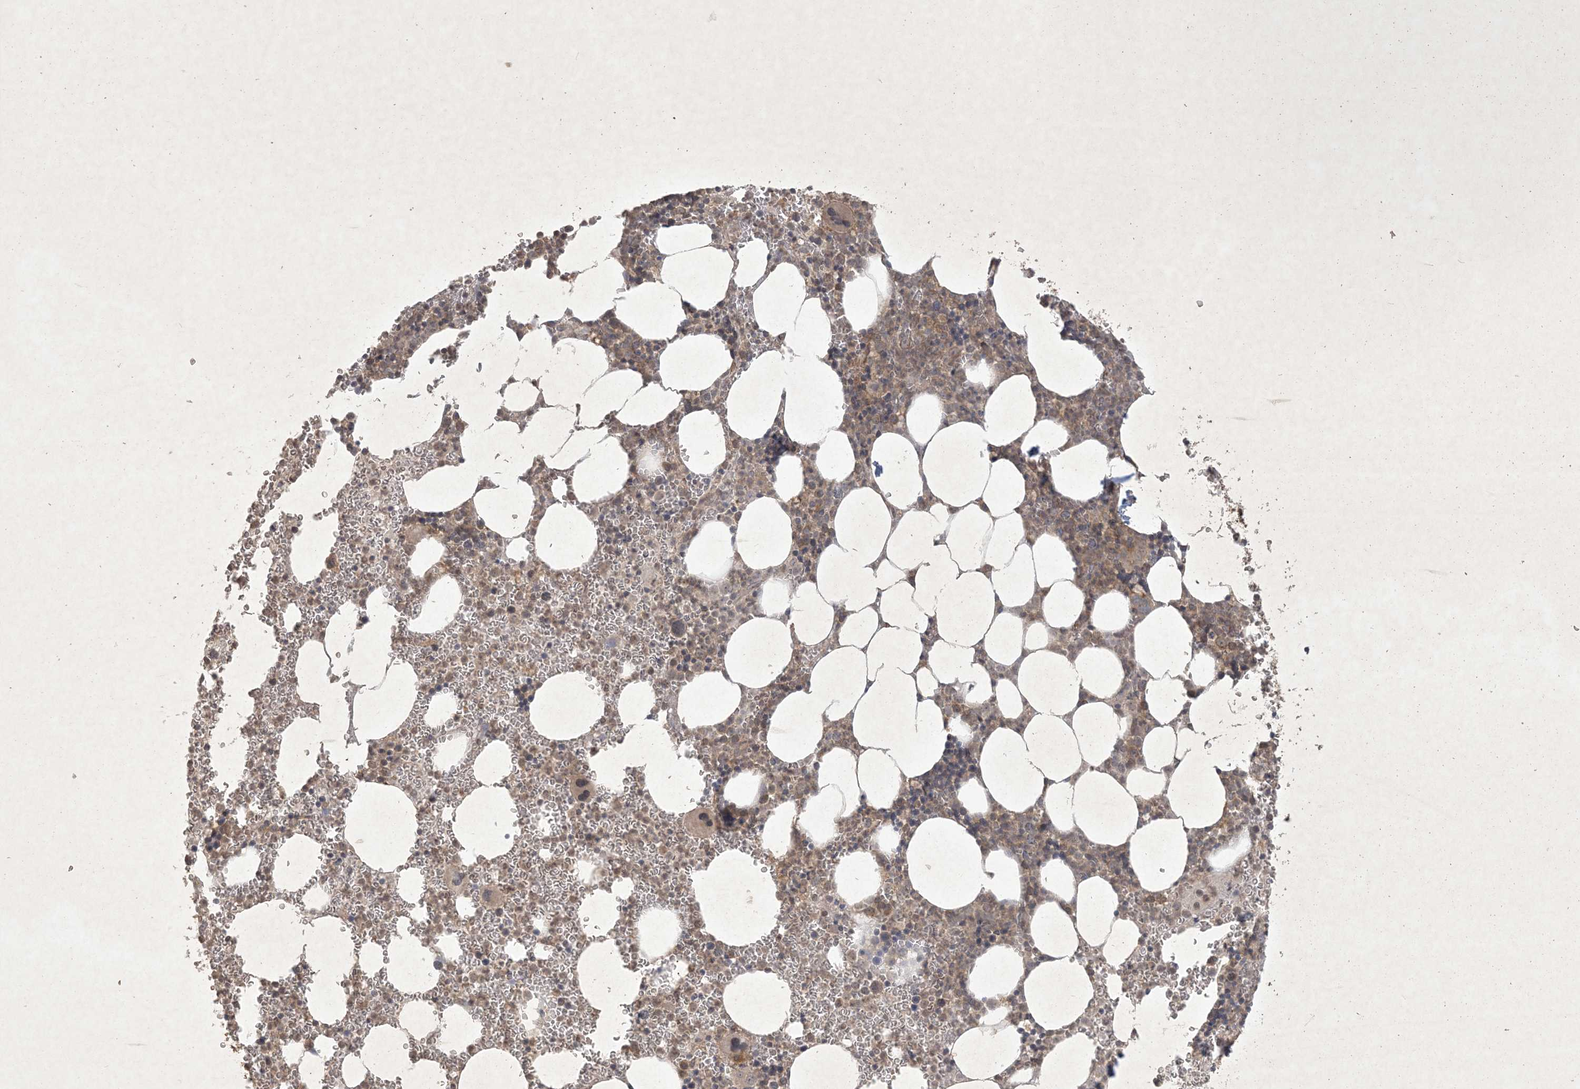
{"staining": {"intensity": "weak", "quantity": "25%-75%", "location": "cytoplasmic/membranous,nuclear"}, "tissue": "bone marrow", "cell_type": "Hematopoietic cells", "image_type": "normal", "snomed": [{"axis": "morphology", "description": "Normal tissue, NOS"}, {"axis": "topography", "description": "Bone marrow"}], "caption": "Protein expression analysis of unremarkable bone marrow exhibits weak cytoplasmic/membranous,nuclear staining in about 25%-75% of hematopoietic cells.", "gene": "NRBP2", "patient": {"sex": "female", "age": 78}}